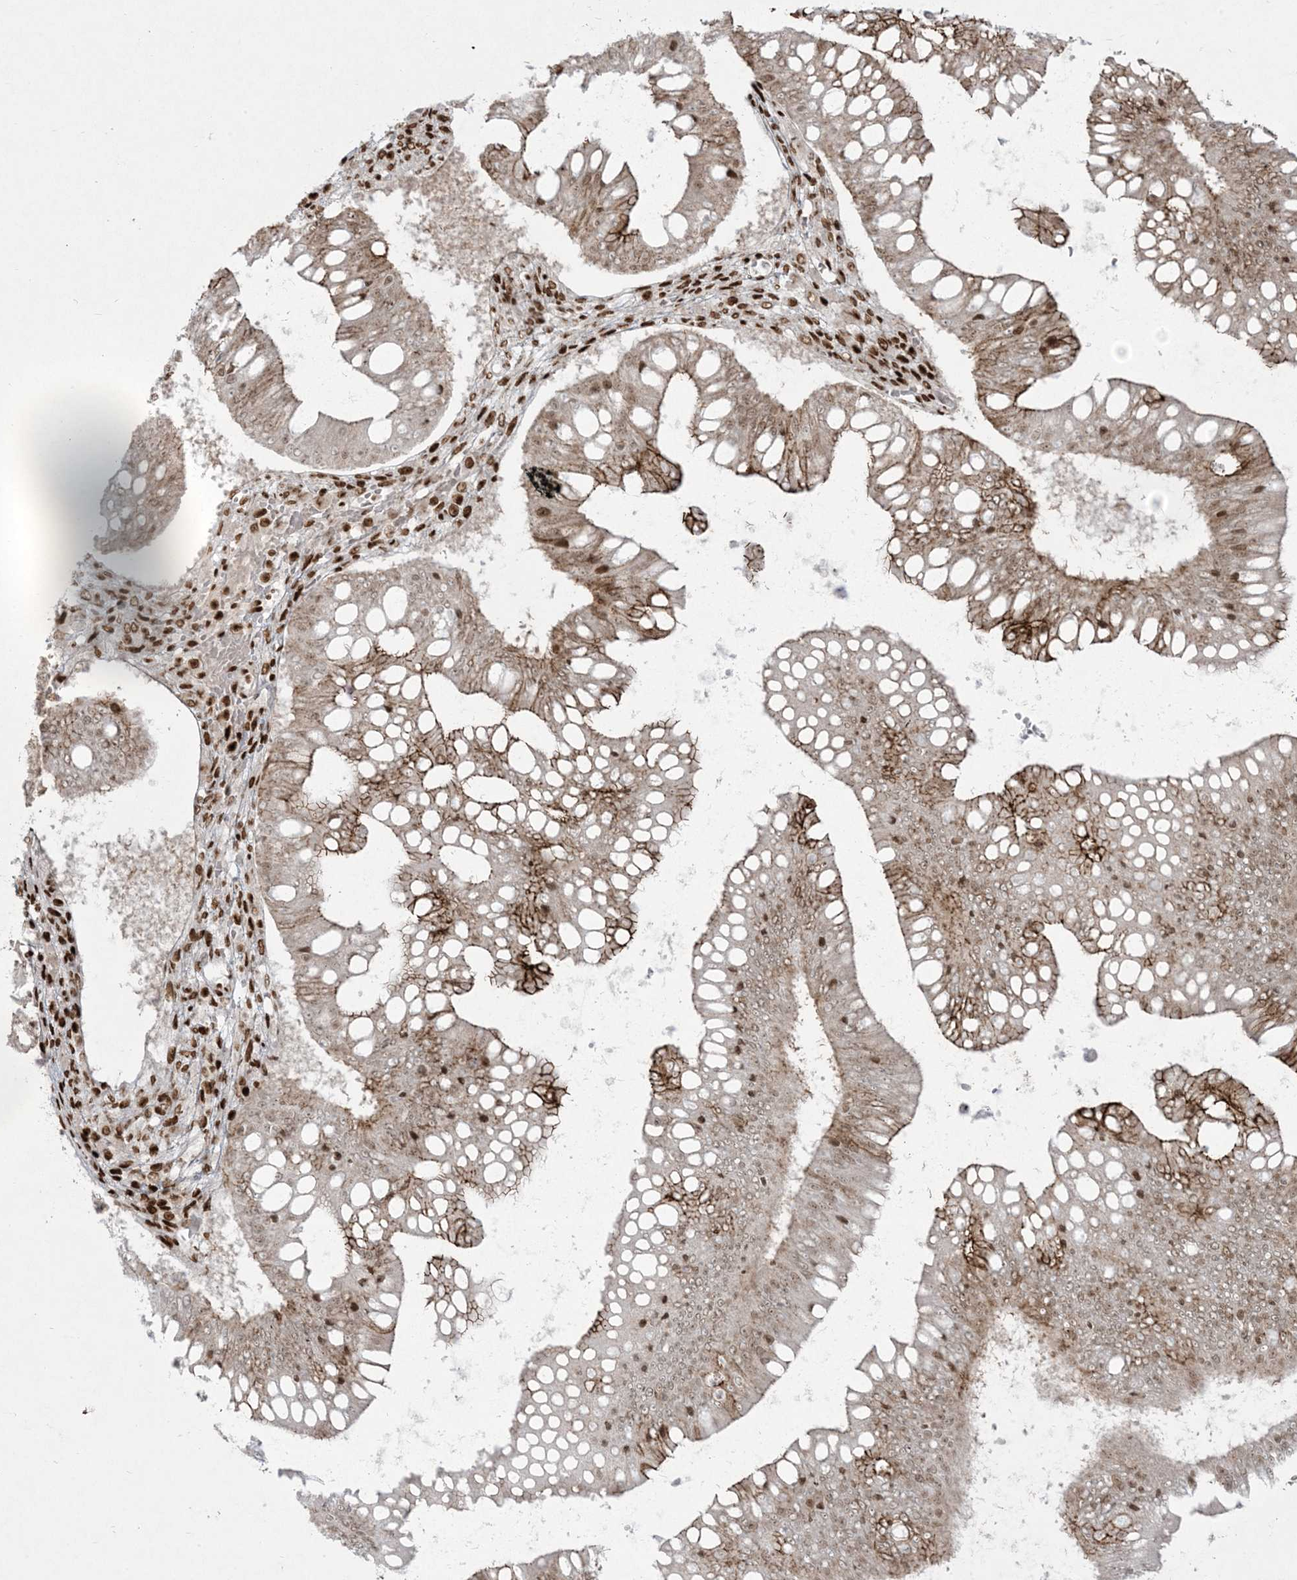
{"staining": {"intensity": "moderate", "quantity": "25%-75%", "location": "cytoplasmic/membranous,nuclear"}, "tissue": "ovarian cancer", "cell_type": "Tumor cells", "image_type": "cancer", "snomed": [{"axis": "morphology", "description": "Cystadenocarcinoma, mucinous, NOS"}, {"axis": "topography", "description": "Ovary"}], "caption": "A brown stain highlights moderate cytoplasmic/membranous and nuclear positivity of a protein in ovarian cancer (mucinous cystadenocarcinoma) tumor cells.", "gene": "RBM10", "patient": {"sex": "female", "age": 73}}